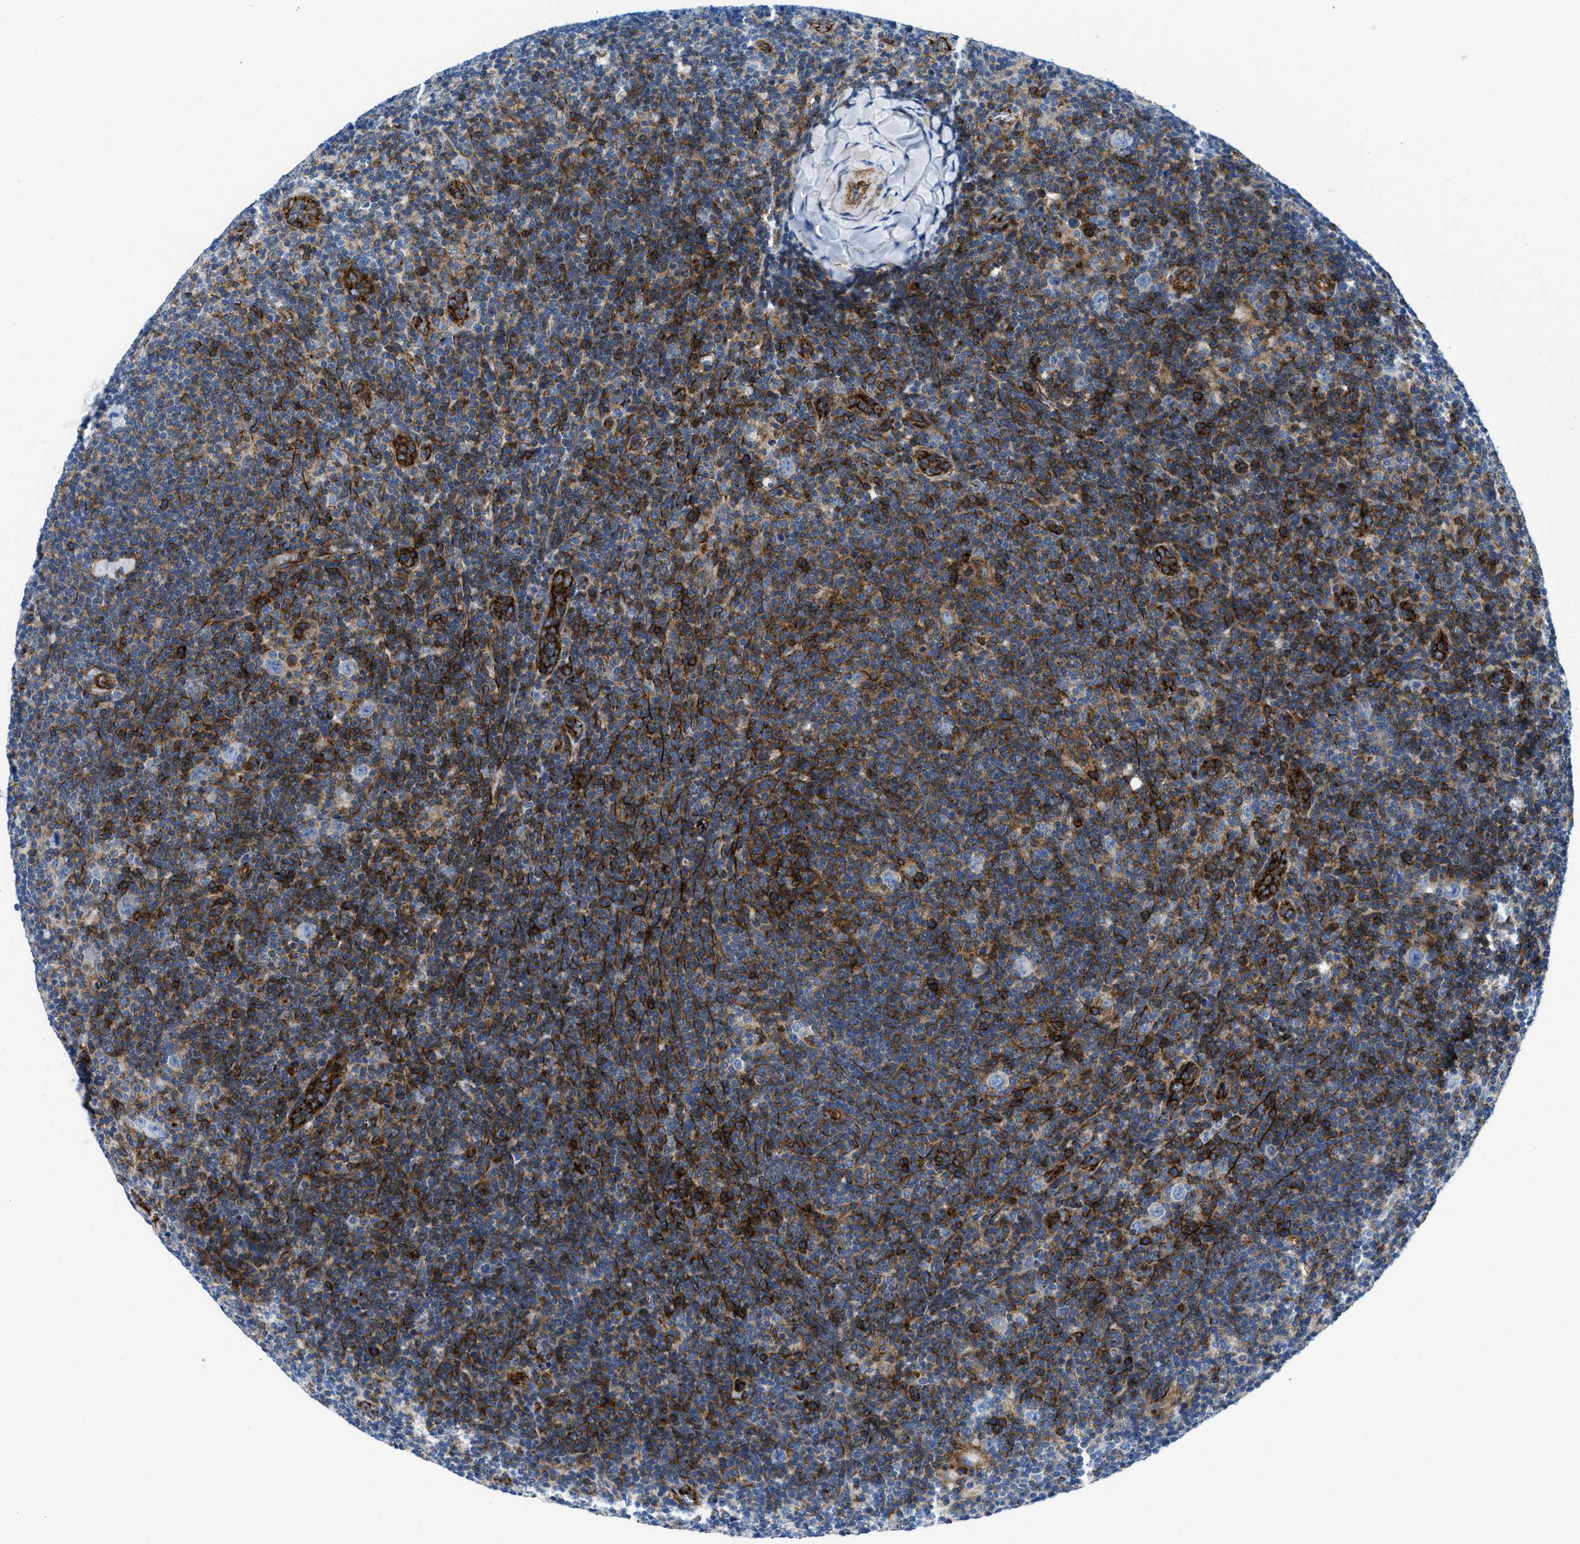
{"staining": {"intensity": "negative", "quantity": "none", "location": "none"}, "tissue": "lymphoma", "cell_type": "Tumor cells", "image_type": "cancer", "snomed": [{"axis": "morphology", "description": "Hodgkin's disease, NOS"}, {"axis": "topography", "description": "Lymph node"}], "caption": "Tumor cells show no significant positivity in Hodgkin's disease.", "gene": "CUTA", "patient": {"sex": "female", "age": 57}}